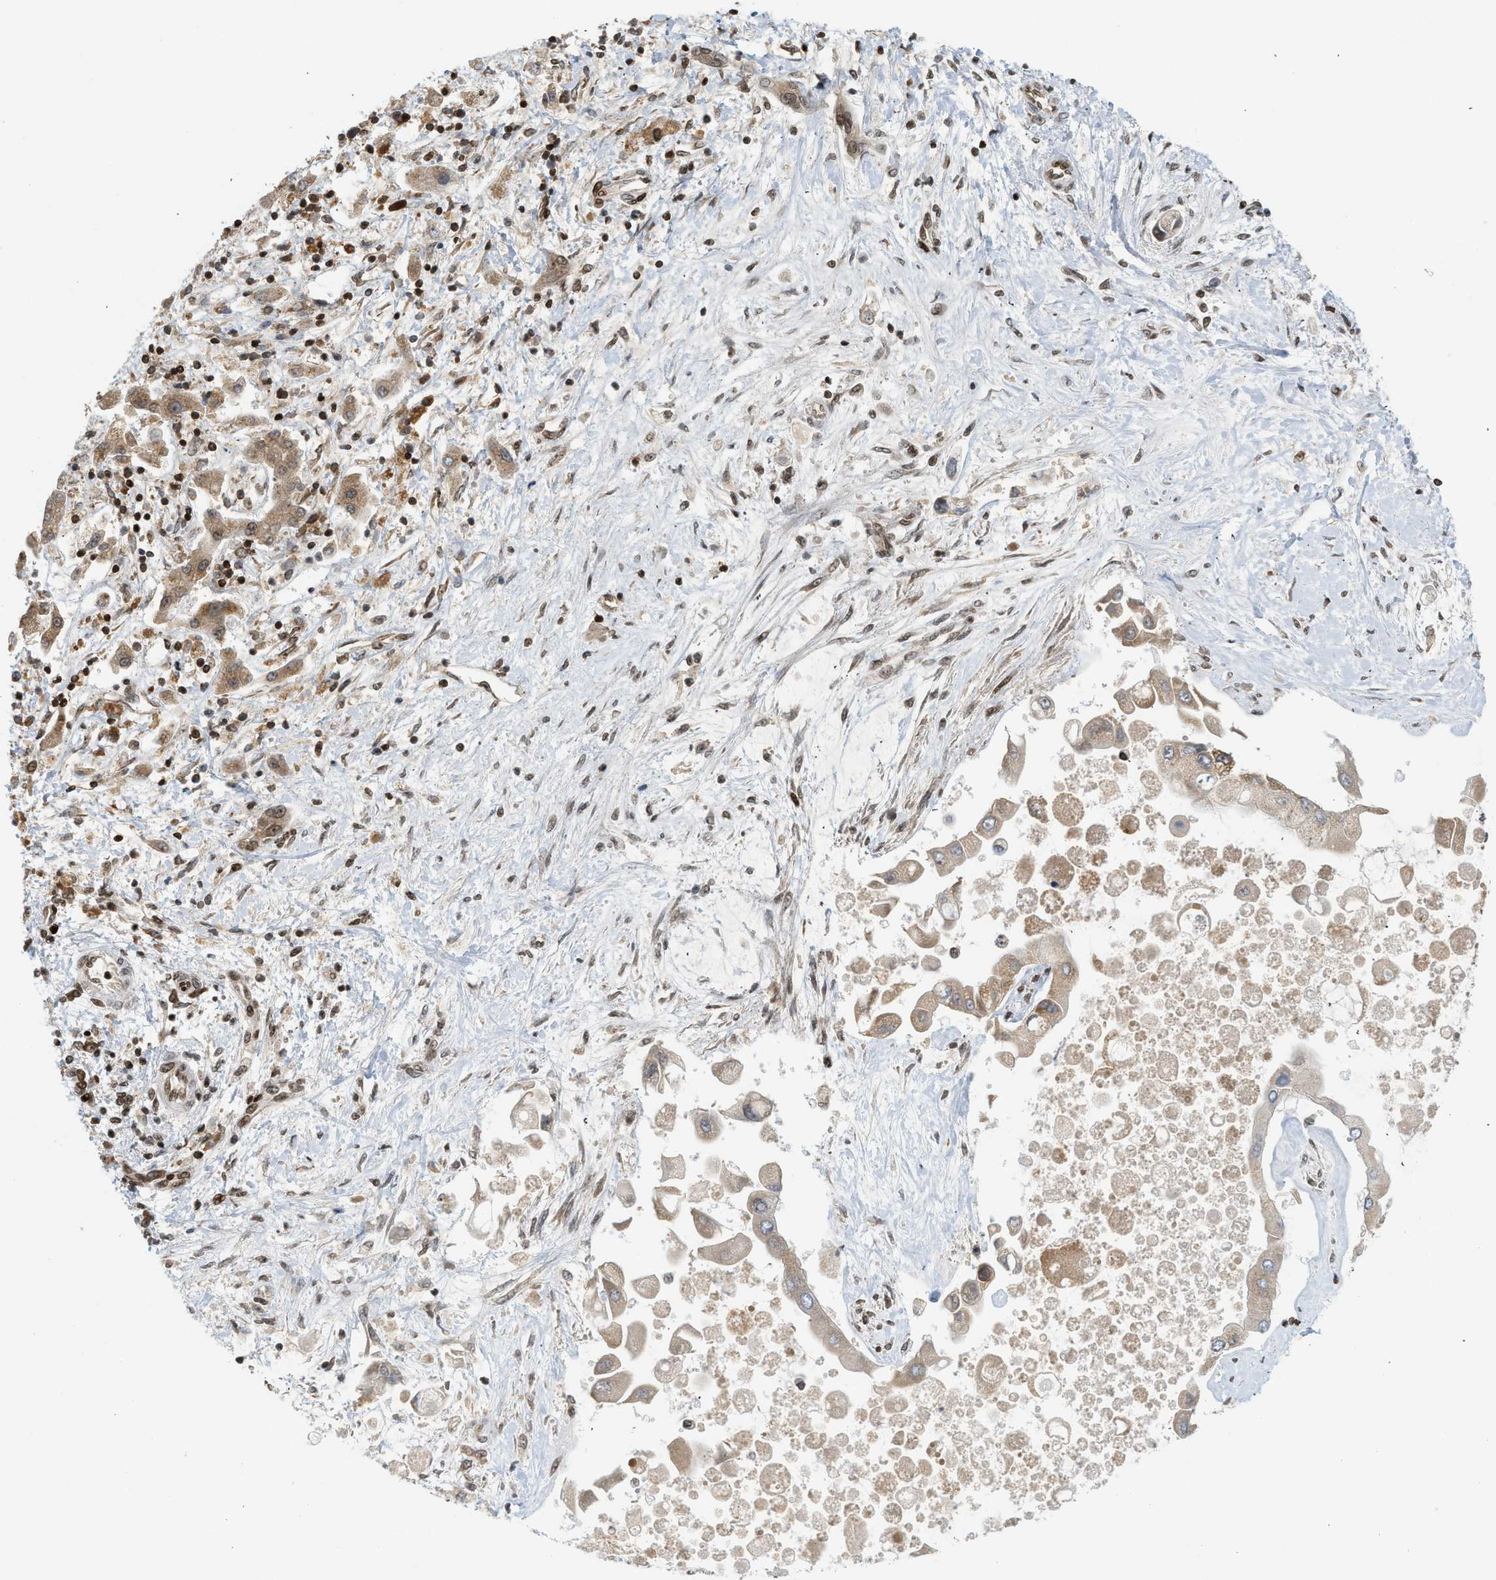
{"staining": {"intensity": "weak", "quantity": ">75%", "location": "cytoplasmic/membranous"}, "tissue": "liver cancer", "cell_type": "Tumor cells", "image_type": "cancer", "snomed": [{"axis": "morphology", "description": "Cholangiocarcinoma"}, {"axis": "topography", "description": "Liver"}], "caption": "Immunohistochemistry (IHC) staining of cholangiocarcinoma (liver), which displays low levels of weak cytoplasmic/membranous positivity in about >75% of tumor cells indicating weak cytoplasmic/membranous protein staining. The staining was performed using DAB (brown) for protein detection and nuclei were counterstained in hematoxylin (blue).", "gene": "ZNF22", "patient": {"sex": "male", "age": 50}}